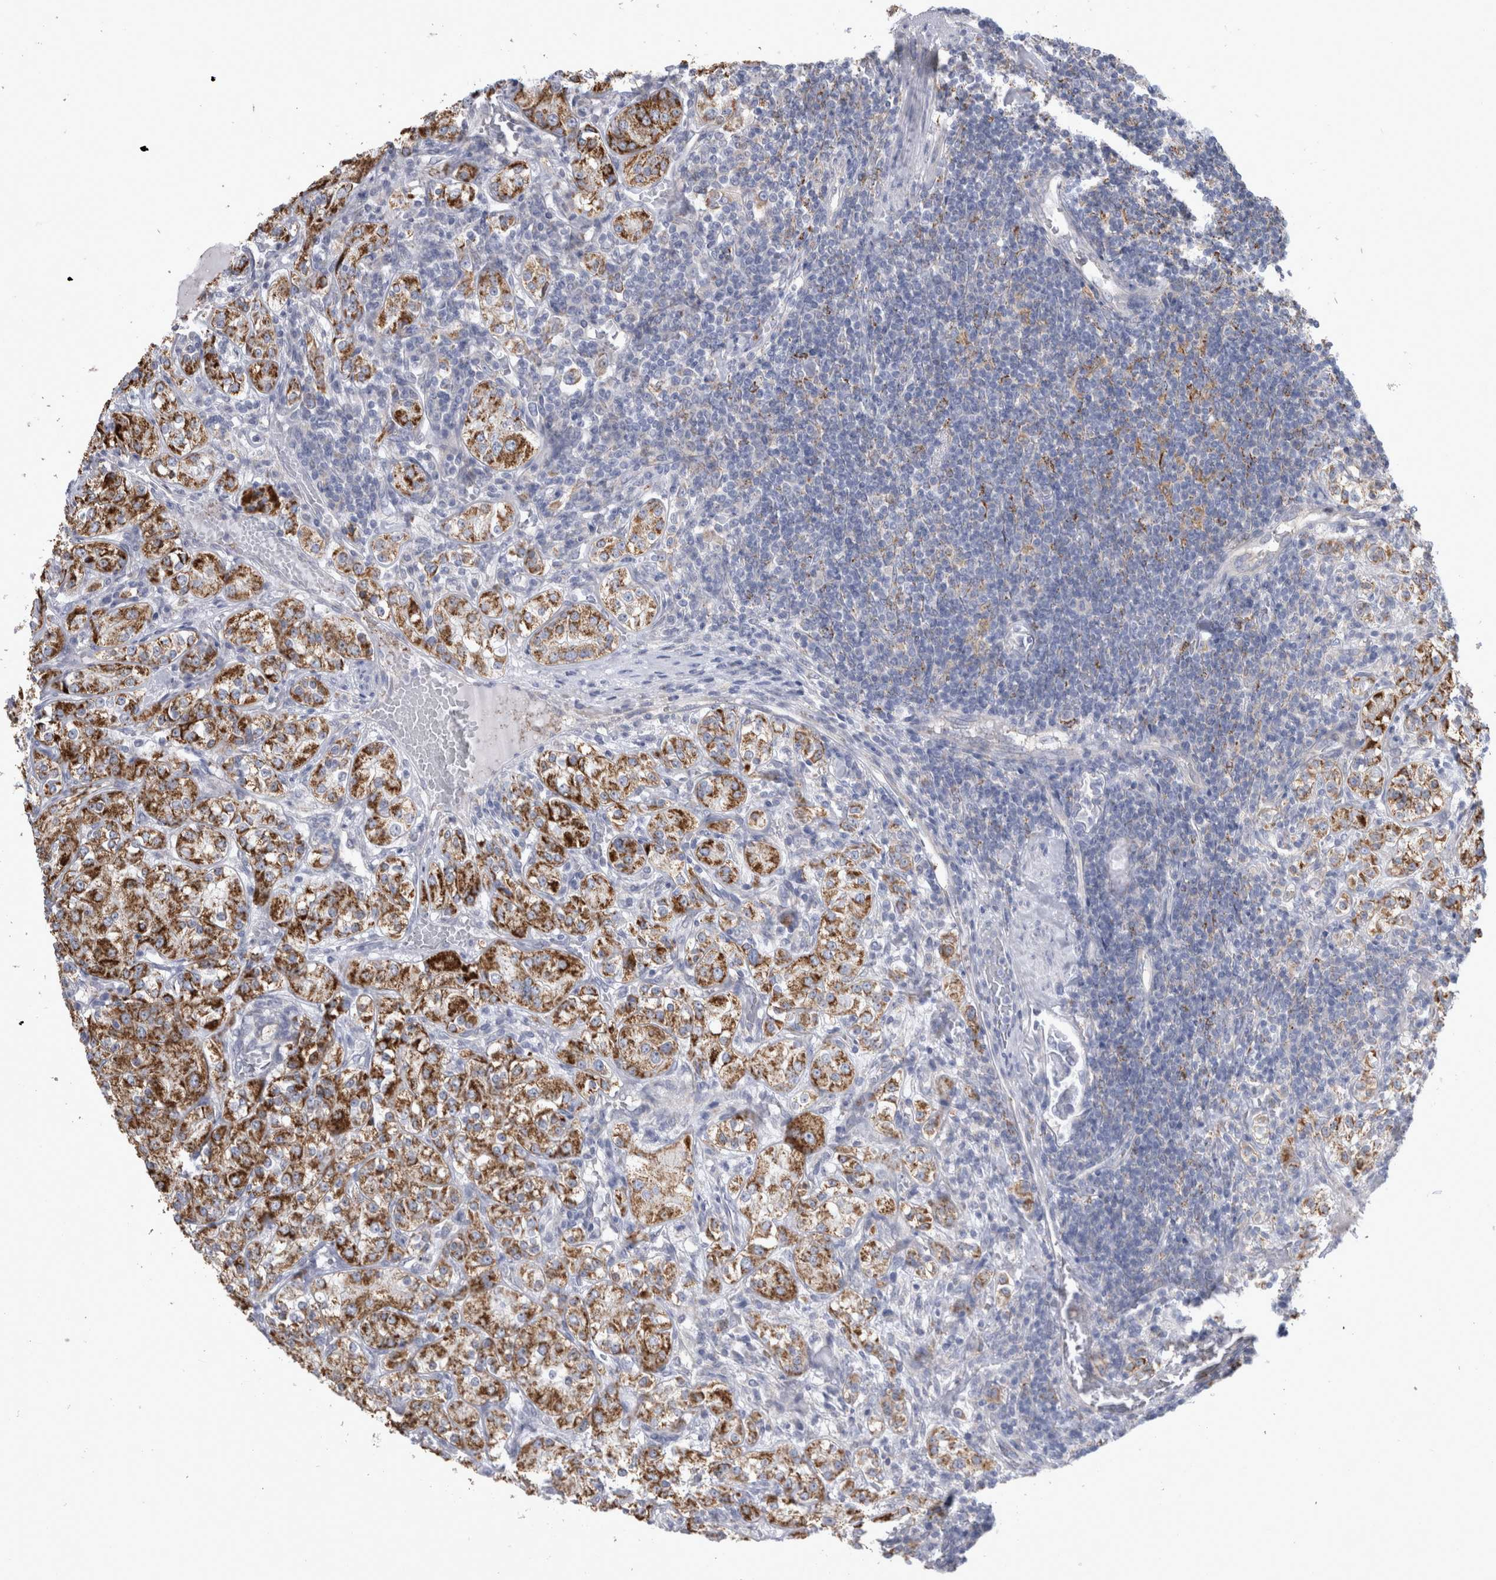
{"staining": {"intensity": "strong", "quantity": ">75%", "location": "cytoplasmic/membranous"}, "tissue": "renal cancer", "cell_type": "Tumor cells", "image_type": "cancer", "snomed": [{"axis": "morphology", "description": "Adenocarcinoma, NOS"}, {"axis": "topography", "description": "Kidney"}], "caption": "This image exhibits renal adenocarcinoma stained with IHC to label a protein in brown. The cytoplasmic/membranous of tumor cells show strong positivity for the protein. Nuclei are counter-stained blue.", "gene": "GATM", "patient": {"sex": "male", "age": 77}}